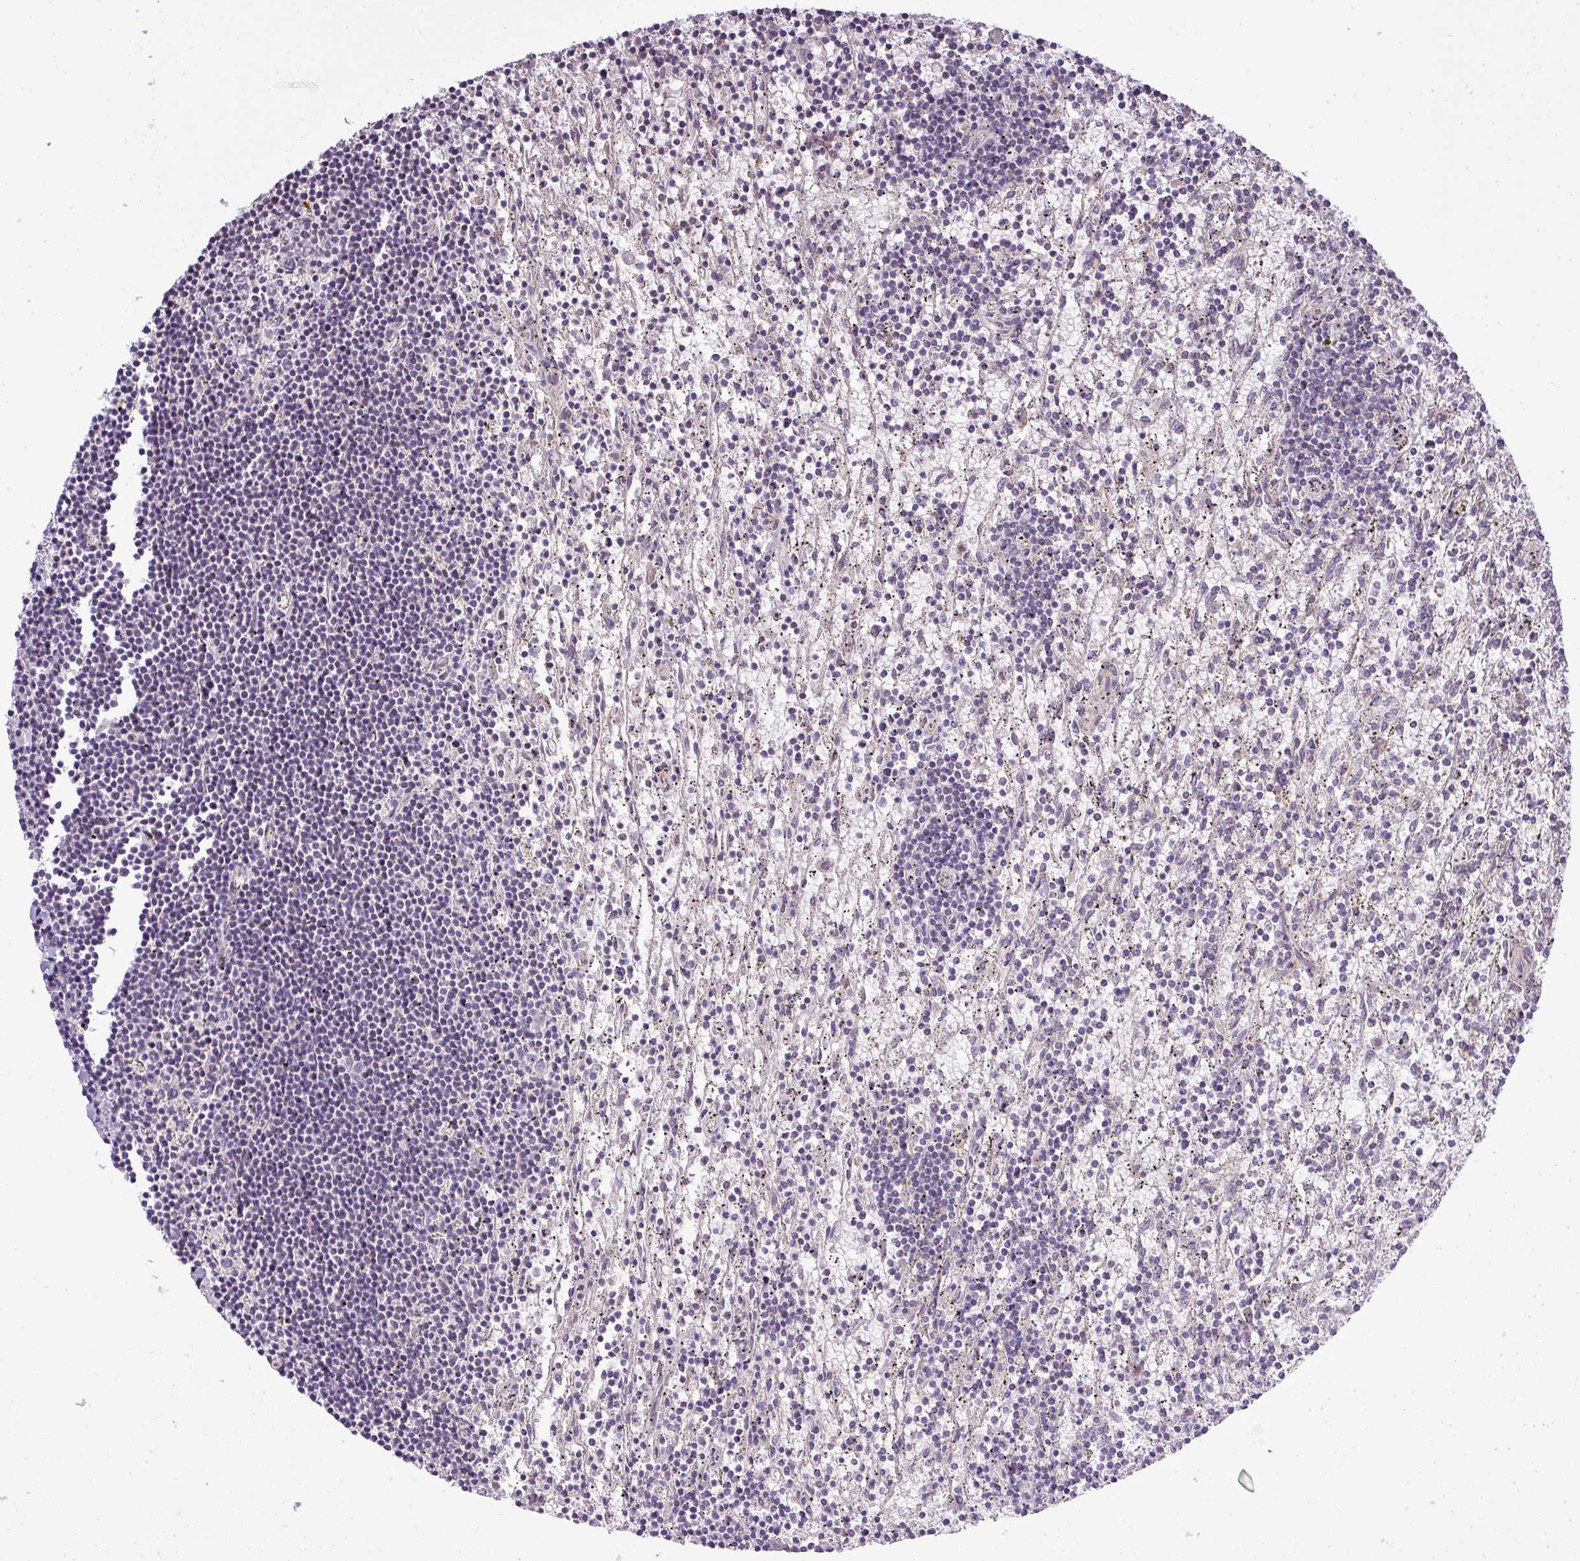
{"staining": {"intensity": "negative", "quantity": "none", "location": "none"}, "tissue": "lymphoma", "cell_type": "Tumor cells", "image_type": "cancer", "snomed": [{"axis": "morphology", "description": "Malignant lymphoma, non-Hodgkin's type, Low grade"}, {"axis": "topography", "description": "Spleen"}], "caption": "An immunohistochemistry micrograph of lymphoma is shown. There is no staining in tumor cells of lymphoma.", "gene": "ZDHHC1", "patient": {"sex": "male", "age": 76}}